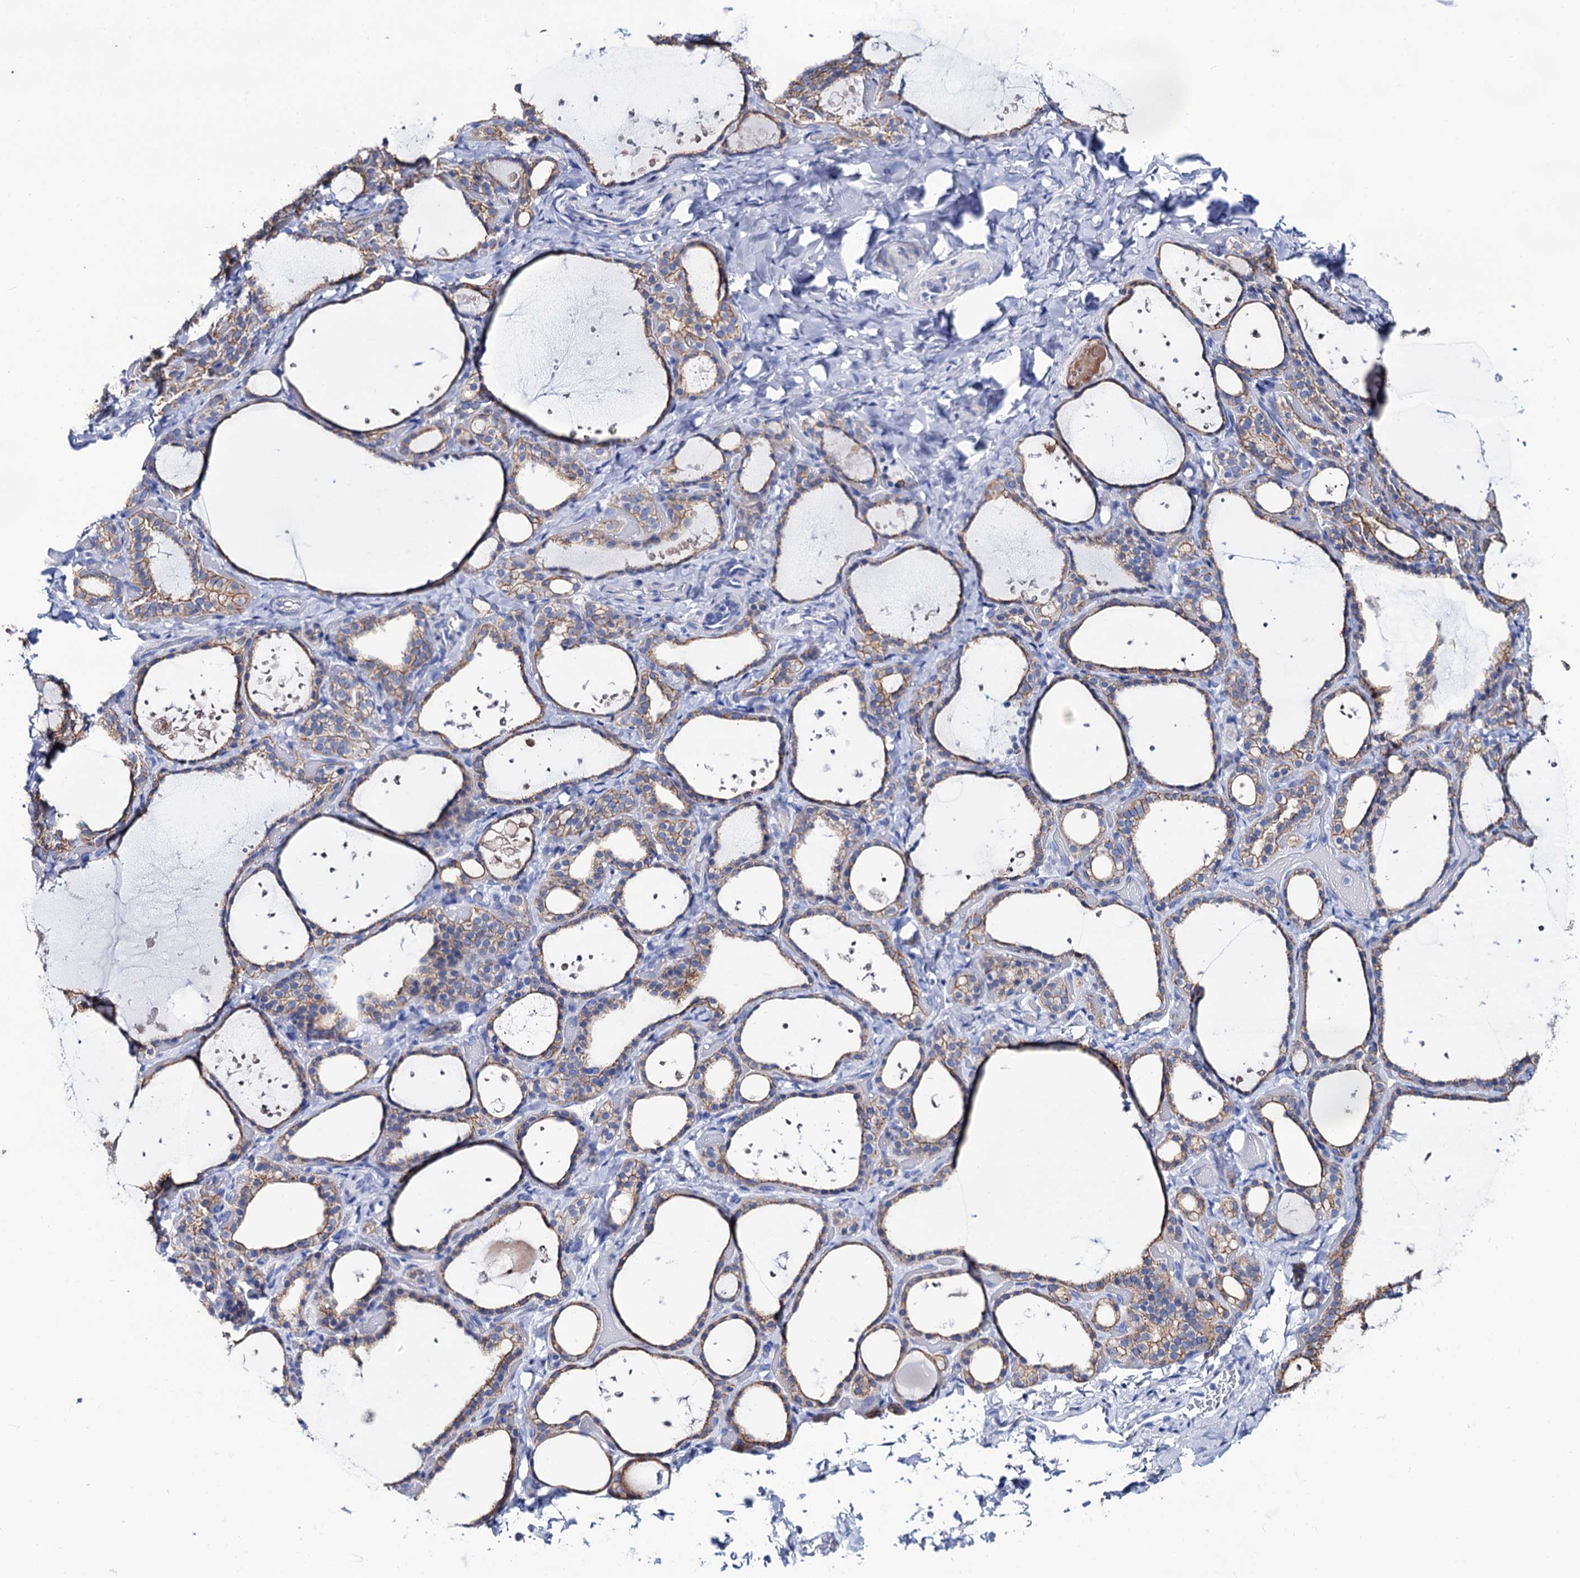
{"staining": {"intensity": "weak", "quantity": ">75%", "location": "cytoplasmic/membranous"}, "tissue": "thyroid gland", "cell_type": "Glandular cells", "image_type": "normal", "snomed": [{"axis": "morphology", "description": "Normal tissue, NOS"}, {"axis": "topography", "description": "Thyroid gland"}], "caption": "Immunohistochemical staining of unremarkable human thyroid gland exhibits >75% levels of weak cytoplasmic/membranous protein positivity in approximately >75% of glandular cells. The protein is shown in brown color, while the nuclei are stained blue.", "gene": "RAB3IP", "patient": {"sex": "female", "age": 44}}